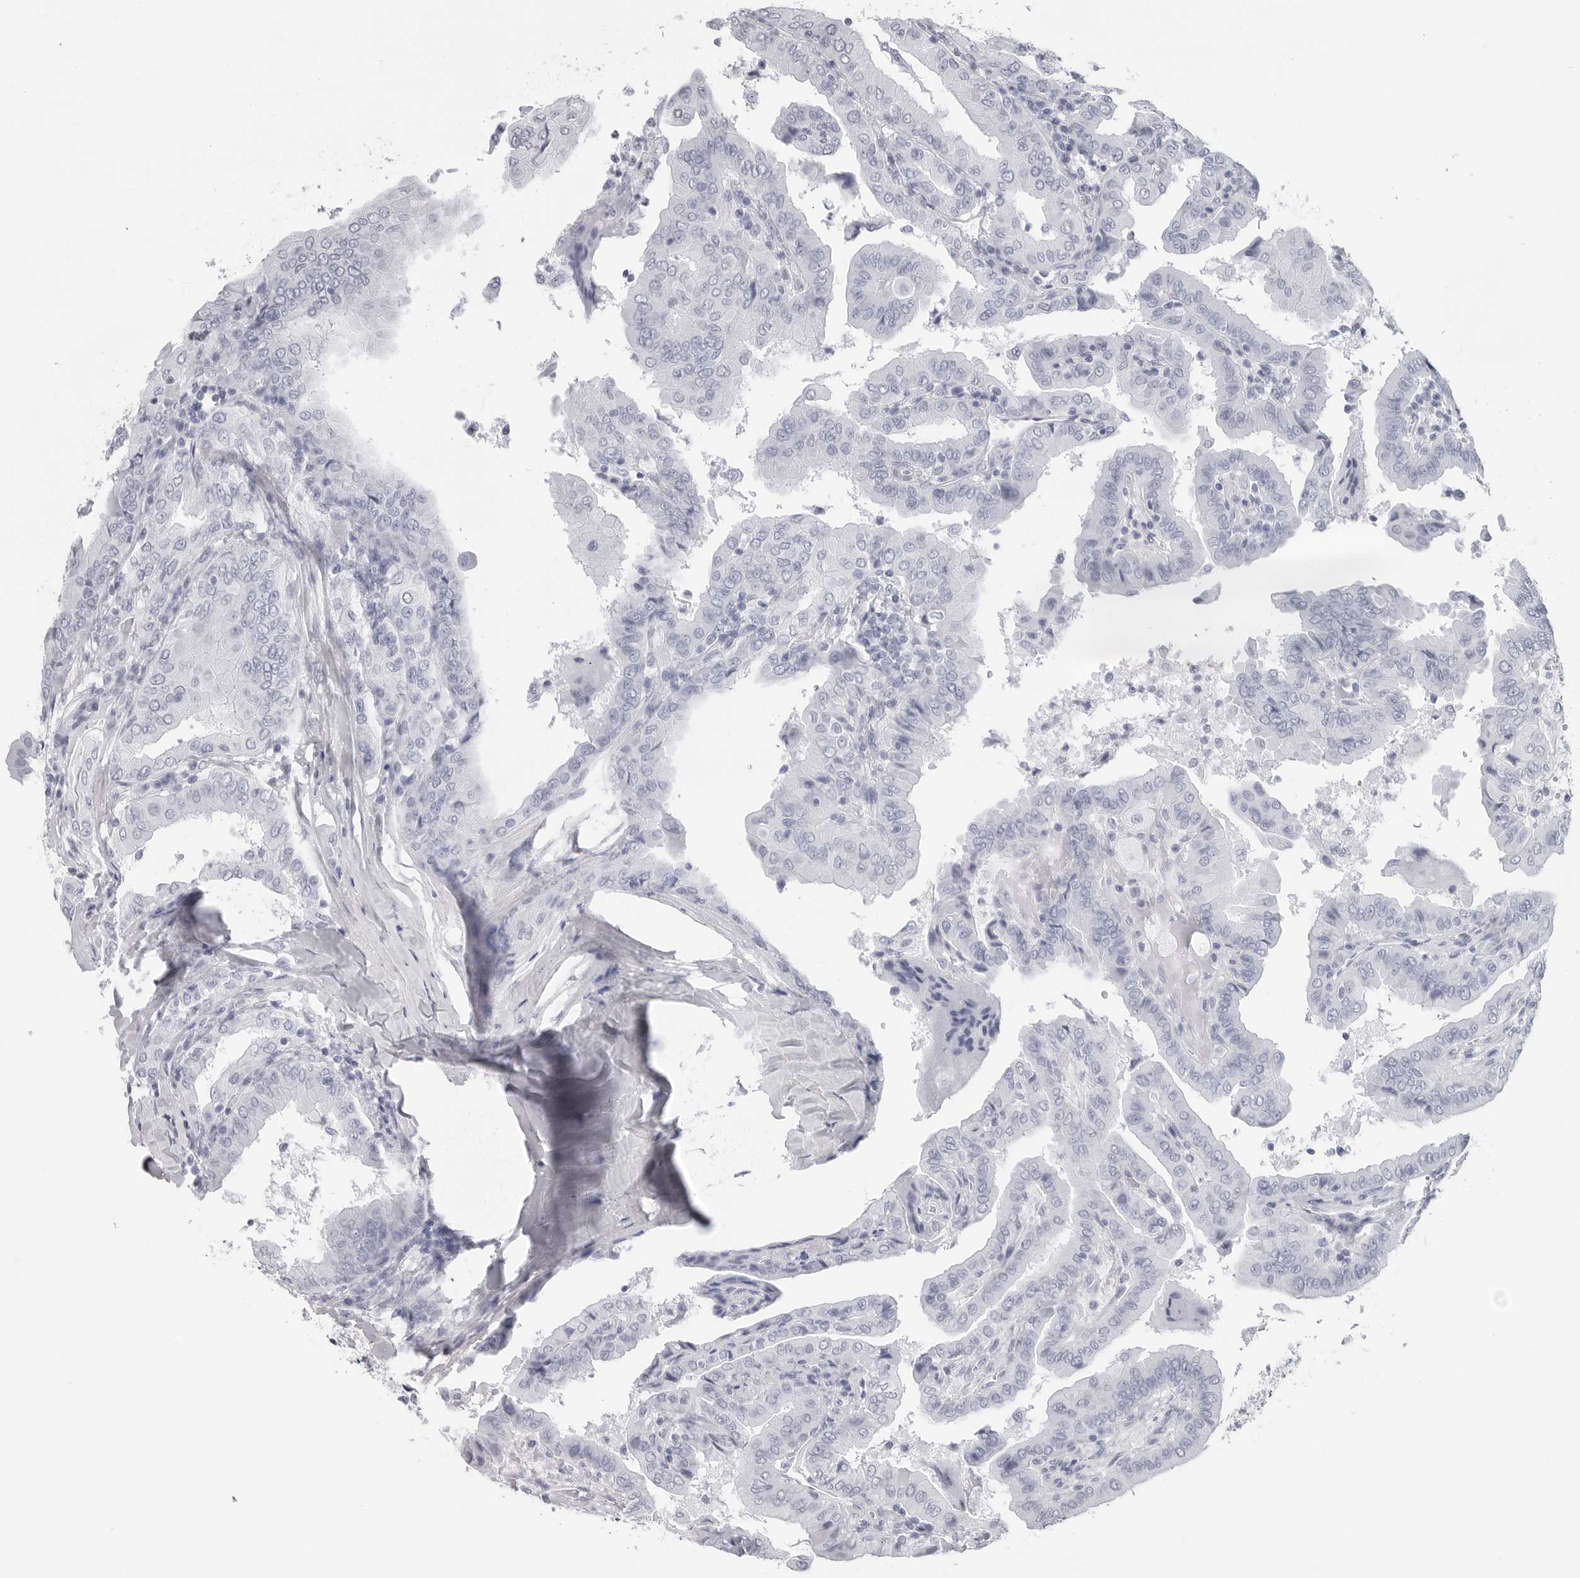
{"staining": {"intensity": "negative", "quantity": "none", "location": "none"}, "tissue": "thyroid cancer", "cell_type": "Tumor cells", "image_type": "cancer", "snomed": [{"axis": "morphology", "description": "Papillary adenocarcinoma, NOS"}, {"axis": "topography", "description": "Thyroid gland"}], "caption": "Immunohistochemistry histopathology image of neoplastic tissue: thyroid papillary adenocarcinoma stained with DAB demonstrates no significant protein expression in tumor cells.", "gene": "CST2", "patient": {"sex": "male", "age": 33}}